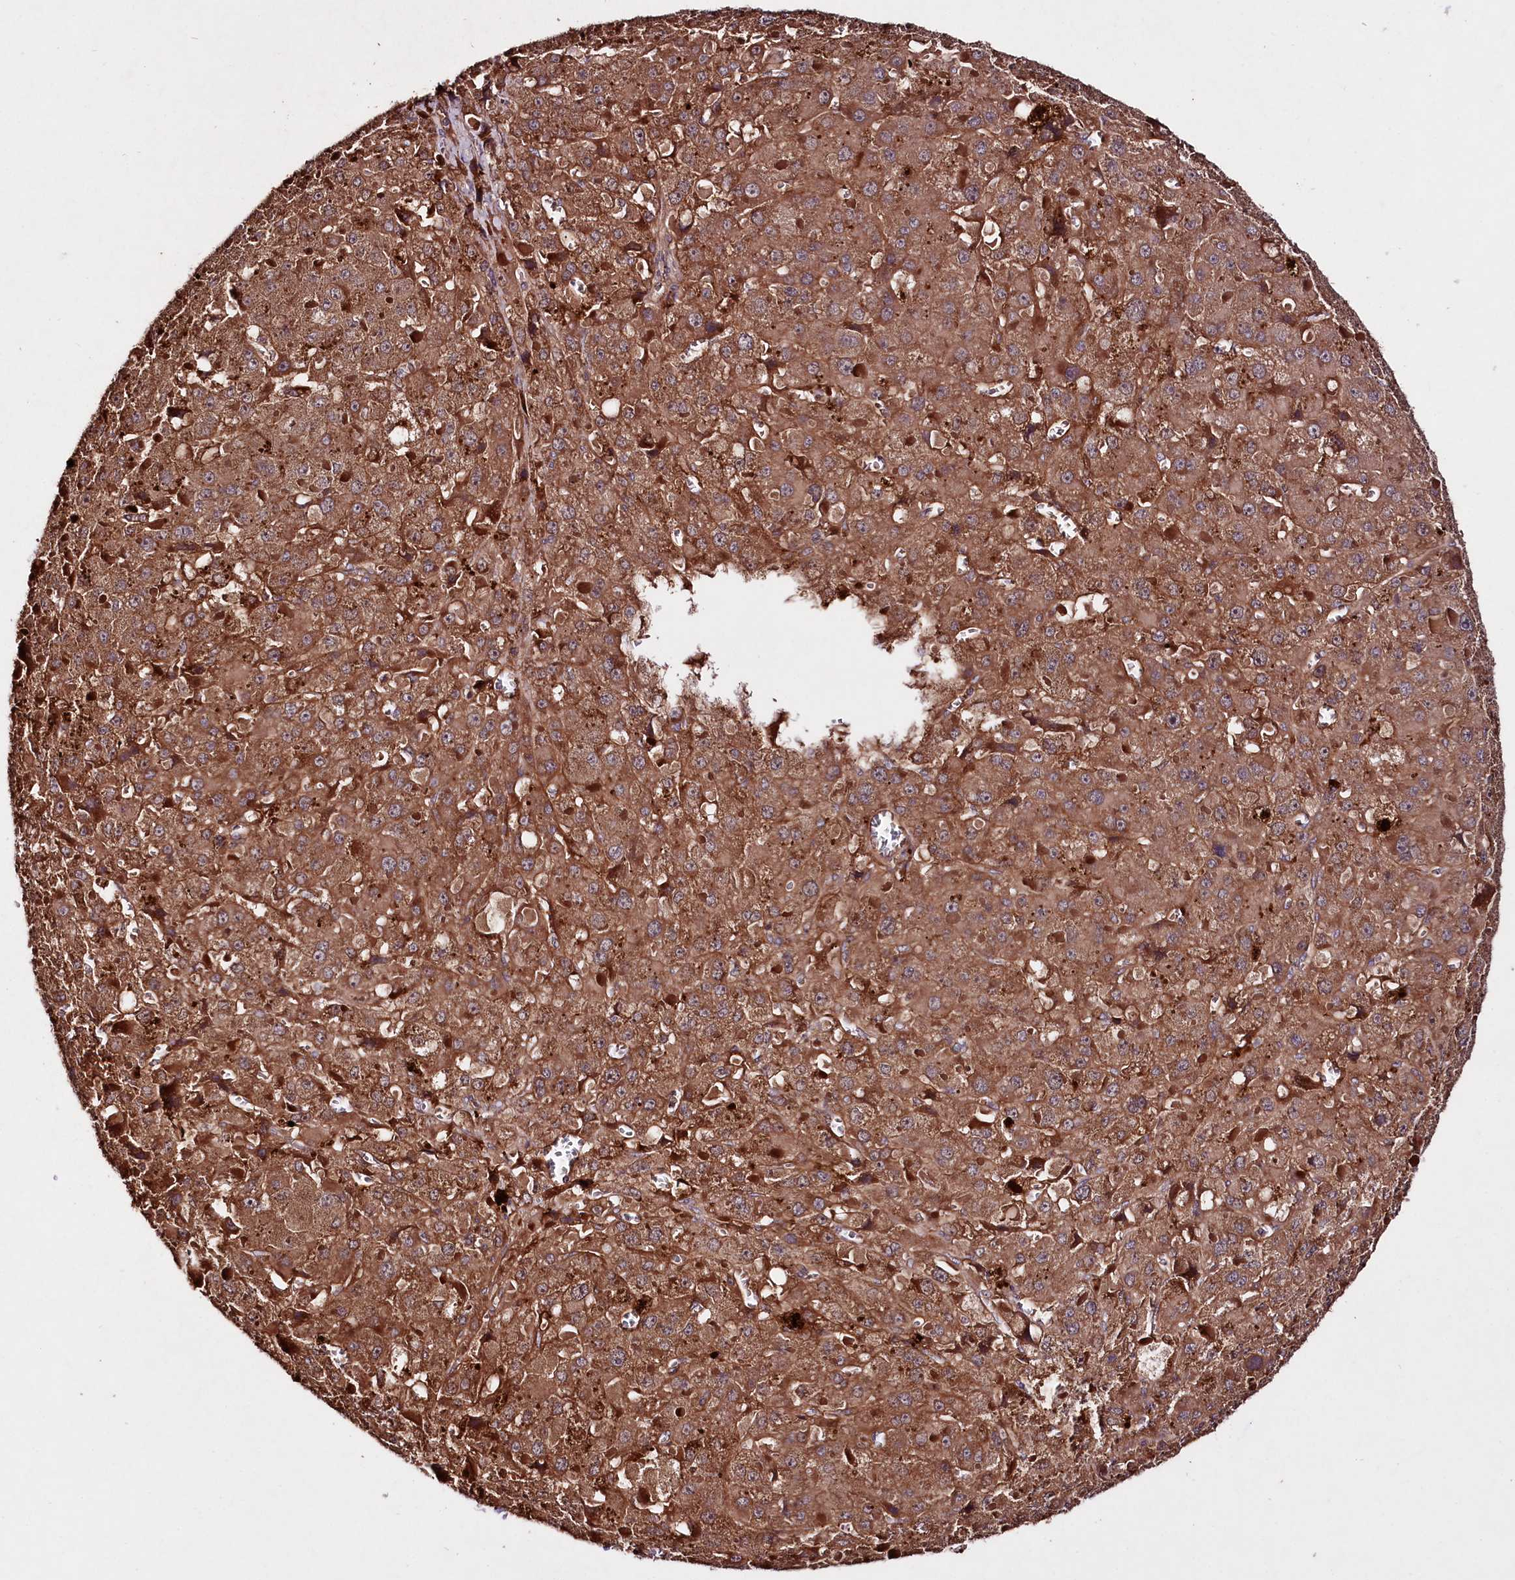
{"staining": {"intensity": "strong", "quantity": ">75%", "location": "cytoplasmic/membranous"}, "tissue": "liver cancer", "cell_type": "Tumor cells", "image_type": "cancer", "snomed": [{"axis": "morphology", "description": "Carcinoma, Hepatocellular, NOS"}, {"axis": "topography", "description": "Liver"}], "caption": "Strong cytoplasmic/membranous expression for a protein is present in about >75% of tumor cells of liver cancer (hepatocellular carcinoma) using IHC.", "gene": "TNPO3", "patient": {"sex": "female", "age": 73}}